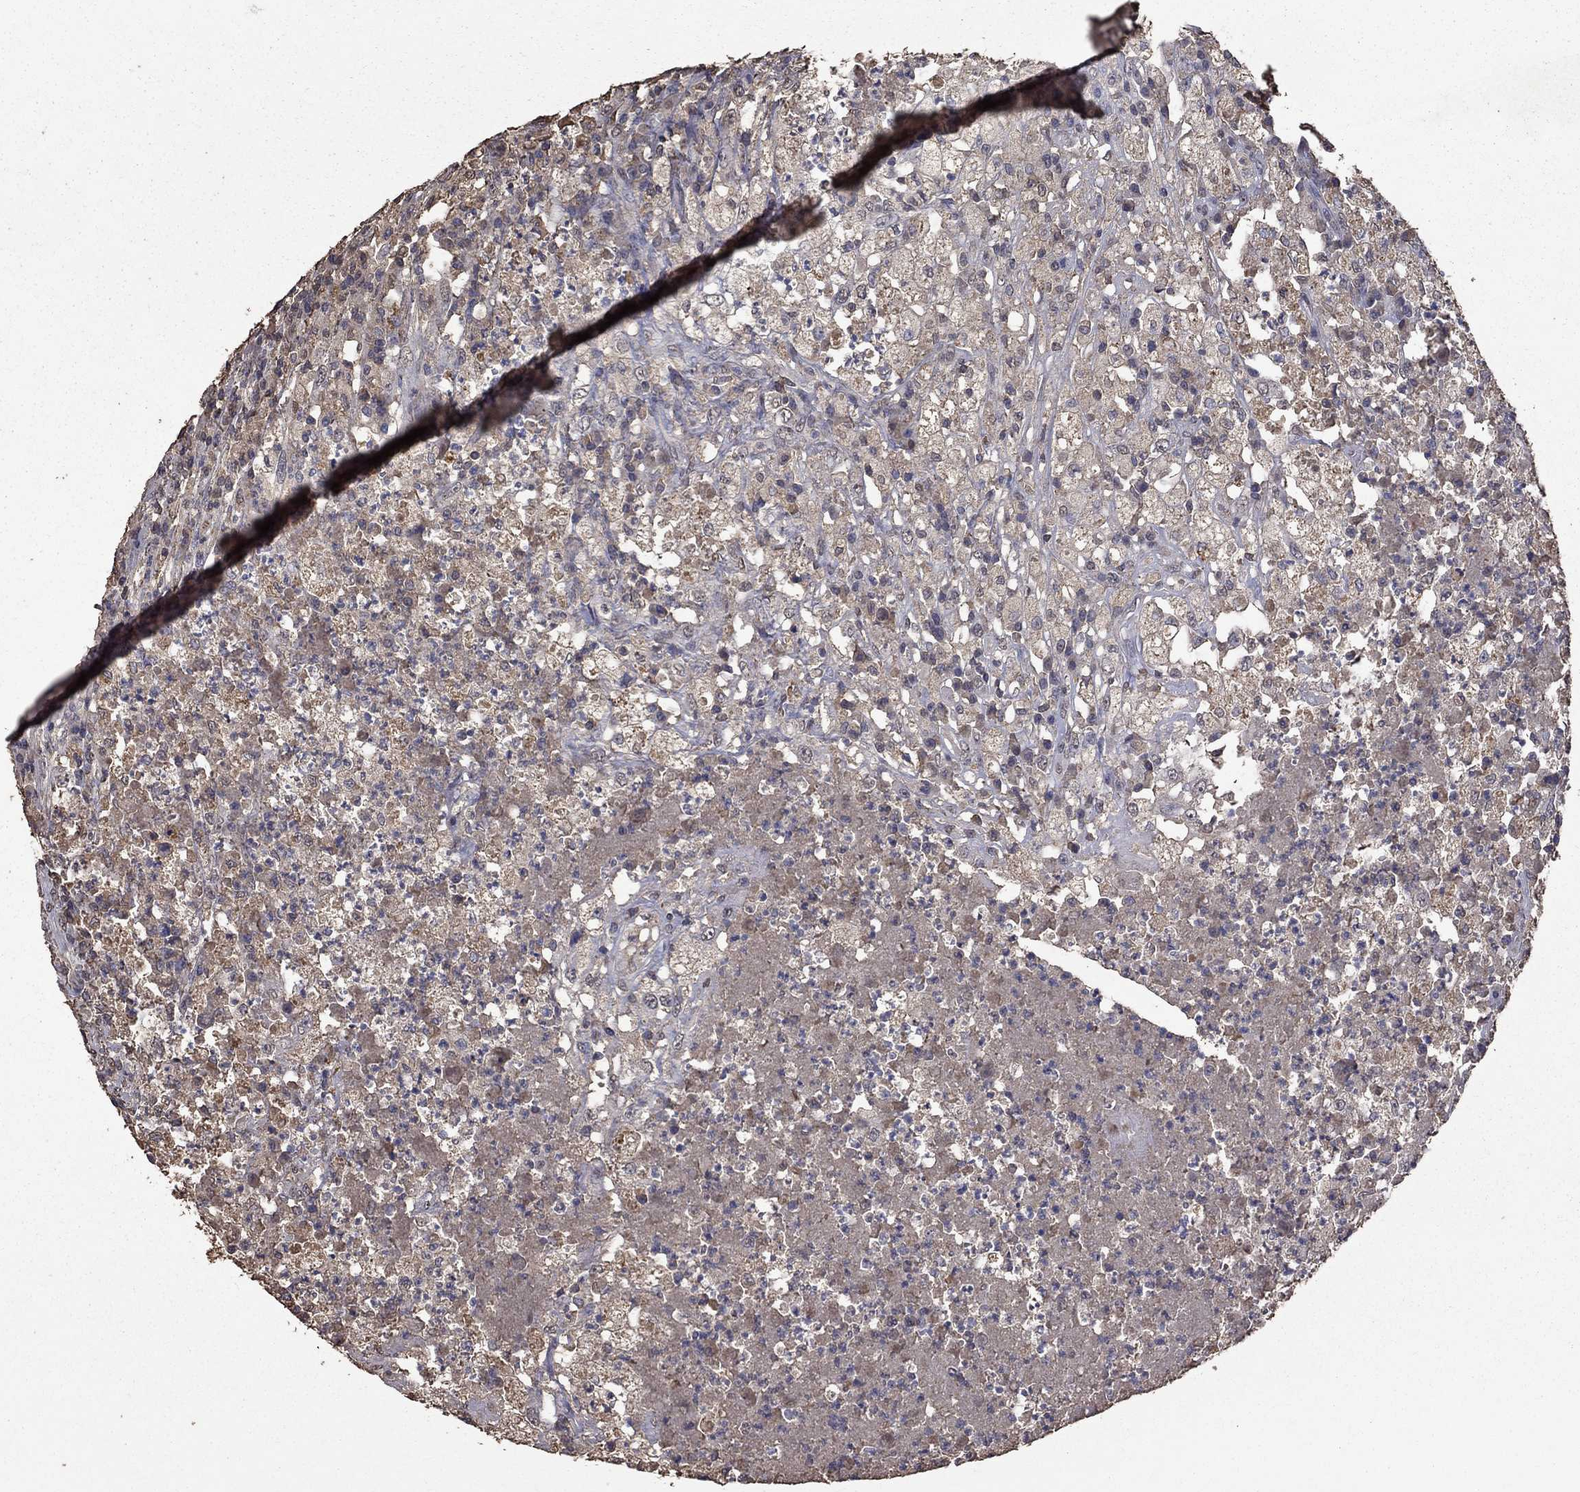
{"staining": {"intensity": "negative", "quantity": "none", "location": "none"}, "tissue": "testis cancer", "cell_type": "Tumor cells", "image_type": "cancer", "snomed": [{"axis": "morphology", "description": "Necrosis, NOS"}, {"axis": "morphology", "description": "Carcinoma, Embryonal, NOS"}, {"axis": "topography", "description": "Testis"}], "caption": "Immunohistochemistry (IHC) micrograph of neoplastic tissue: testis embryonal carcinoma stained with DAB (3,3'-diaminobenzidine) displays no significant protein positivity in tumor cells.", "gene": "SERPINA5", "patient": {"sex": "male", "age": 19}}